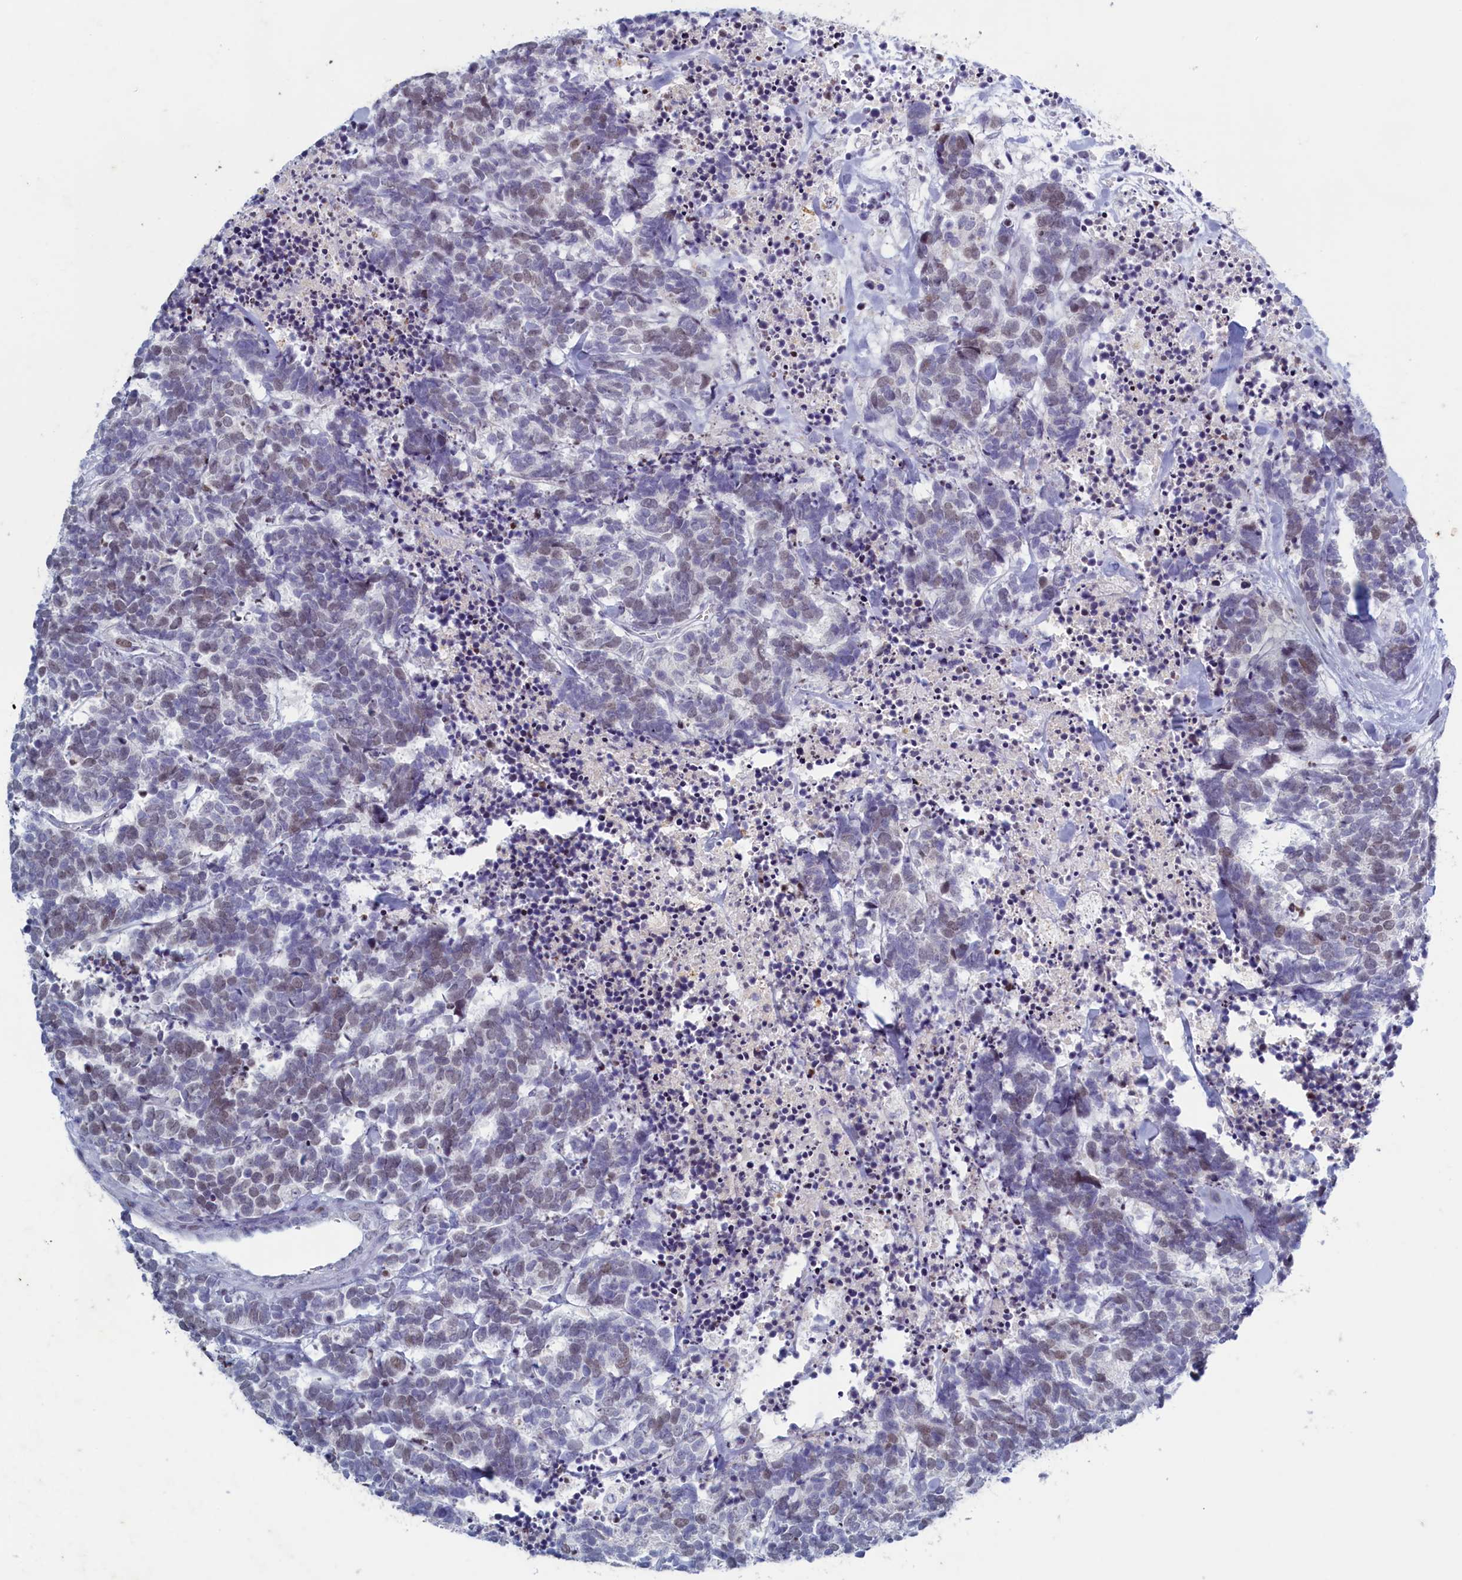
{"staining": {"intensity": "weak", "quantity": "25%-75%", "location": "nuclear"}, "tissue": "carcinoid", "cell_type": "Tumor cells", "image_type": "cancer", "snomed": [{"axis": "morphology", "description": "Carcinoma, NOS"}, {"axis": "morphology", "description": "Carcinoid, malignant, NOS"}, {"axis": "topography", "description": "Urinary bladder"}], "caption": "Protein expression analysis of carcinoma shows weak nuclear positivity in approximately 25%-75% of tumor cells. (Brightfield microscopy of DAB IHC at high magnification).", "gene": "WDR76", "patient": {"sex": "male", "age": 57}}